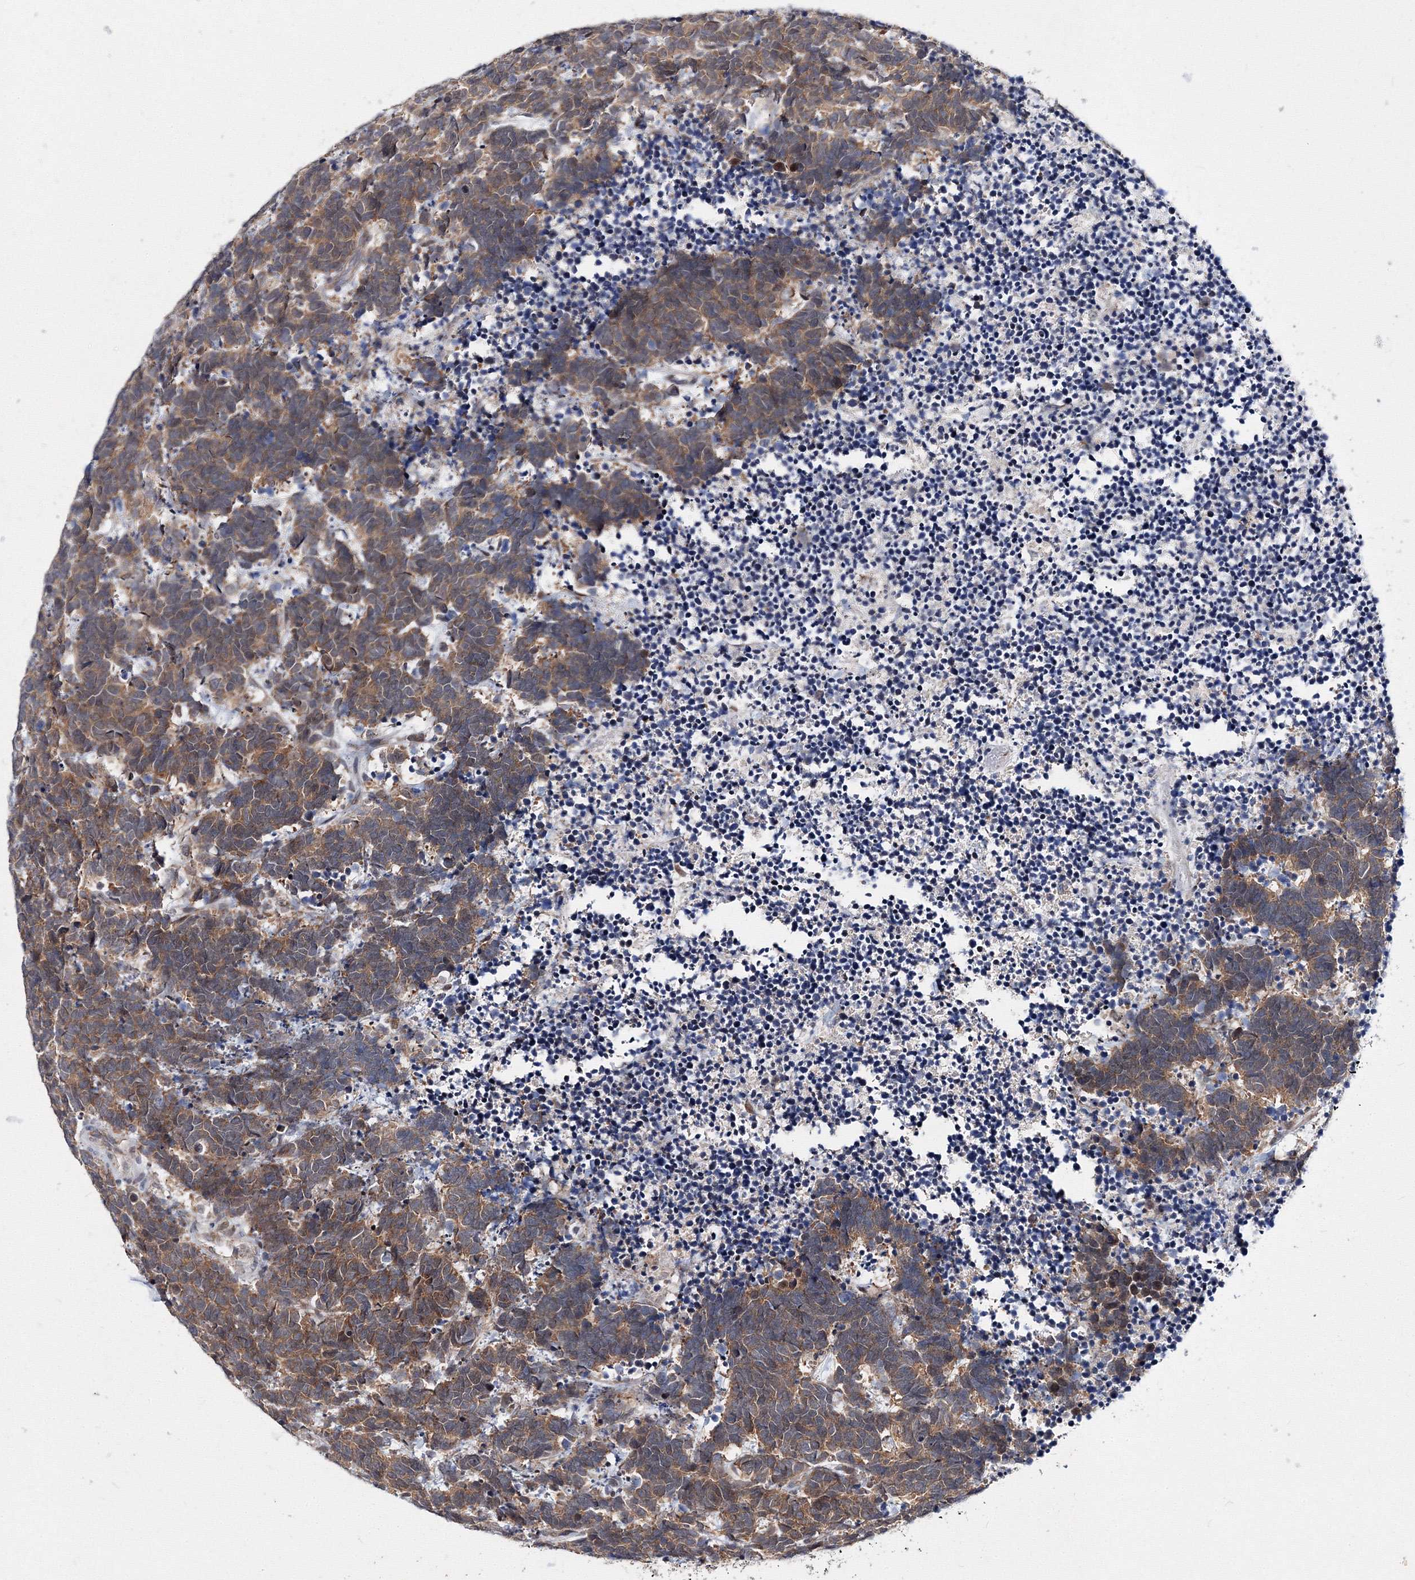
{"staining": {"intensity": "moderate", "quantity": ">75%", "location": "cytoplasmic/membranous"}, "tissue": "carcinoid", "cell_type": "Tumor cells", "image_type": "cancer", "snomed": [{"axis": "morphology", "description": "Carcinoma, NOS"}, {"axis": "morphology", "description": "Carcinoid, malignant, NOS"}, {"axis": "topography", "description": "Urinary bladder"}], "caption": "Carcinoid tissue shows moderate cytoplasmic/membranous positivity in approximately >75% of tumor cells", "gene": "GPN1", "patient": {"sex": "male", "age": 57}}